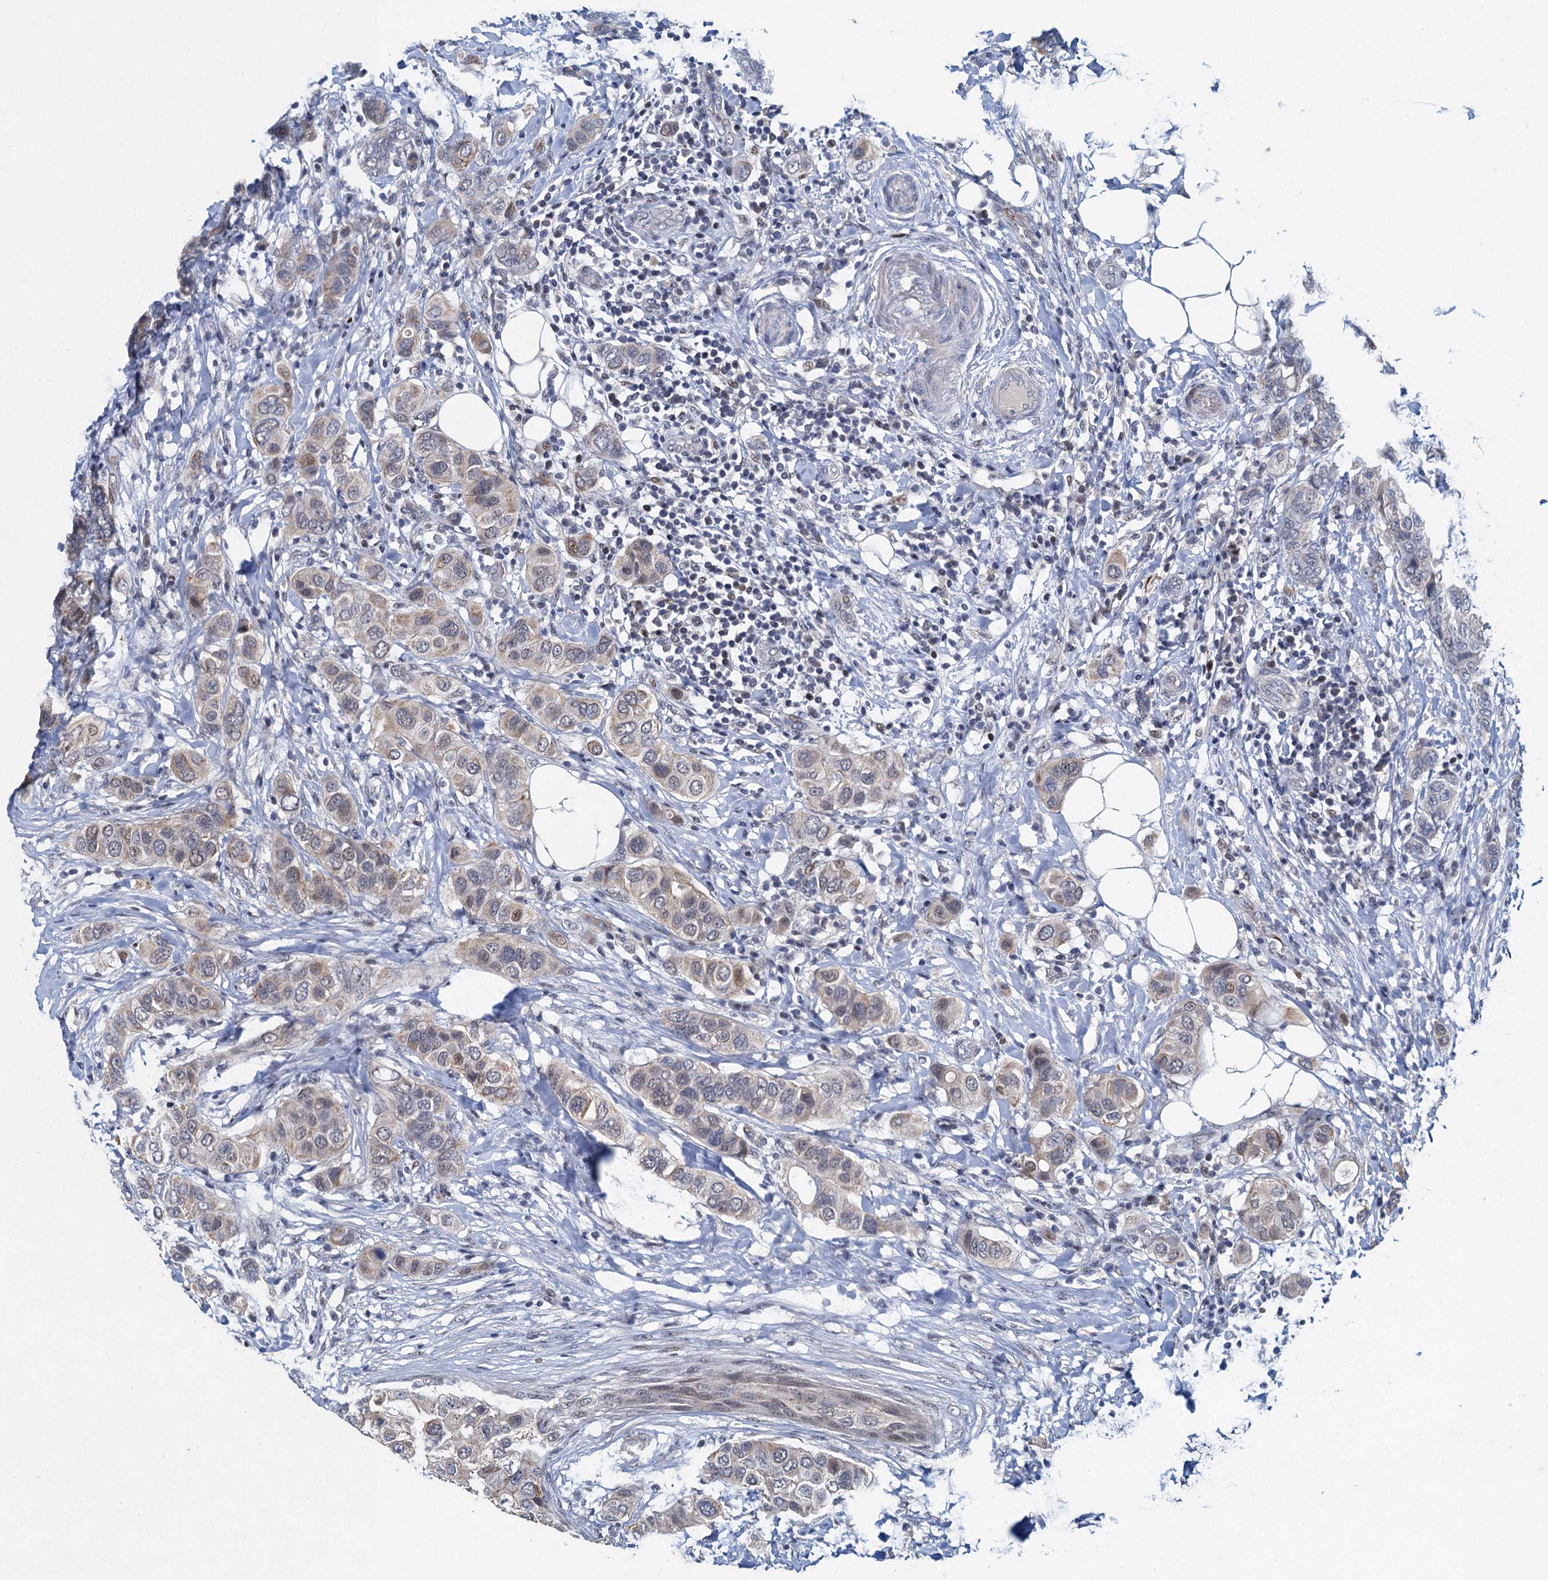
{"staining": {"intensity": "weak", "quantity": "<25%", "location": "nuclear"}, "tissue": "breast cancer", "cell_type": "Tumor cells", "image_type": "cancer", "snomed": [{"axis": "morphology", "description": "Lobular carcinoma"}, {"axis": "topography", "description": "Breast"}], "caption": "Immunohistochemical staining of breast cancer (lobular carcinoma) displays no significant staining in tumor cells.", "gene": "ATOSA", "patient": {"sex": "female", "age": 51}}